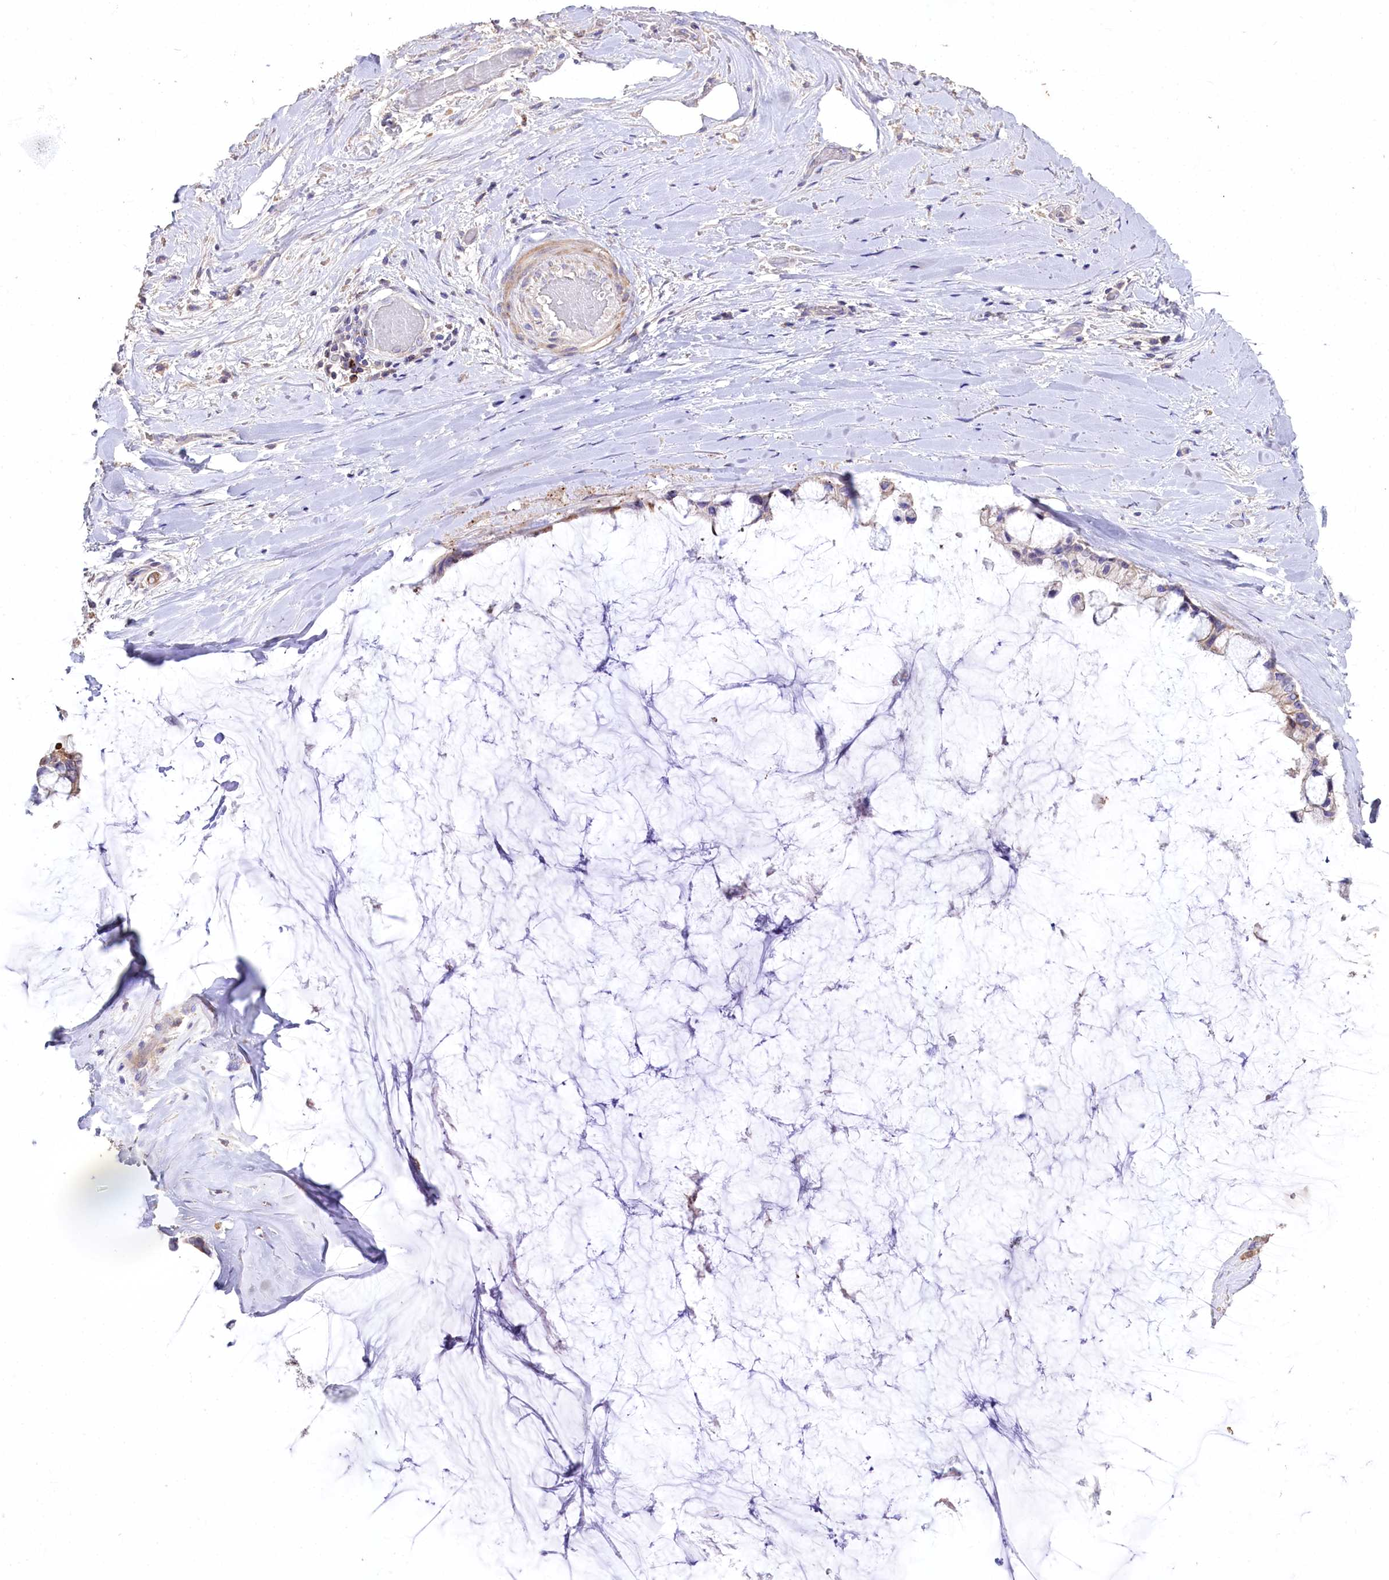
{"staining": {"intensity": "moderate", "quantity": "25%-75%", "location": "cytoplasmic/membranous"}, "tissue": "ovarian cancer", "cell_type": "Tumor cells", "image_type": "cancer", "snomed": [{"axis": "morphology", "description": "Cystadenocarcinoma, mucinous, NOS"}, {"axis": "topography", "description": "Ovary"}], "caption": "Immunohistochemical staining of human ovarian cancer (mucinous cystadenocarcinoma) reveals medium levels of moderate cytoplasmic/membranous expression in about 25%-75% of tumor cells. (DAB (3,3'-diaminobenzidine) = brown stain, brightfield microscopy at high magnification).", "gene": "PTER", "patient": {"sex": "female", "age": 39}}